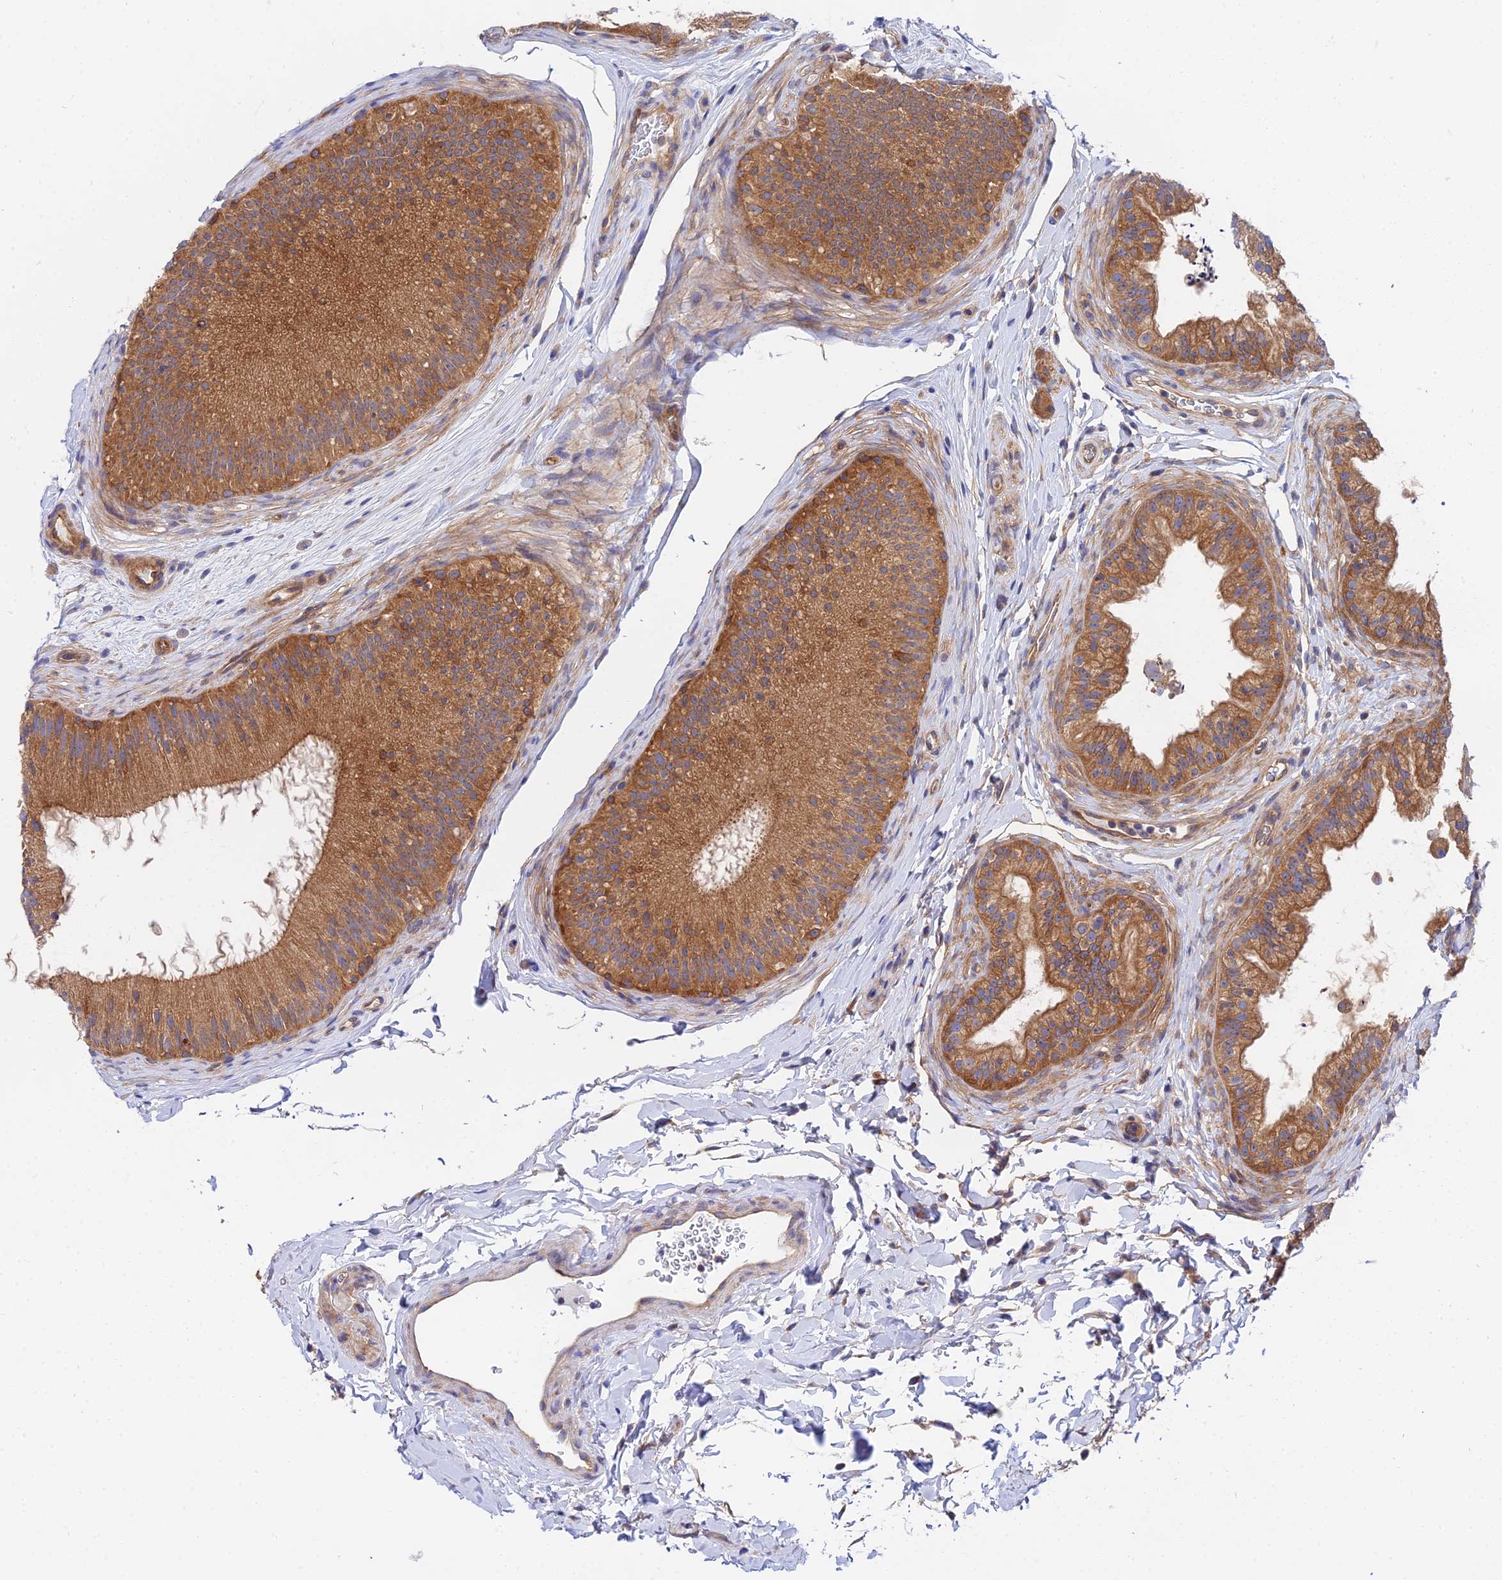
{"staining": {"intensity": "moderate", "quantity": ">75%", "location": "cytoplasmic/membranous,nuclear"}, "tissue": "epididymis", "cell_type": "Glandular cells", "image_type": "normal", "snomed": [{"axis": "morphology", "description": "Normal tissue, NOS"}, {"axis": "topography", "description": "Epididymis"}], "caption": "Immunohistochemical staining of benign epididymis reveals moderate cytoplasmic/membranous,nuclear protein positivity in about >75% of glandular cells.", "gene": "PPP2R2A", "patient": {"sex": "male", "age": 45}}